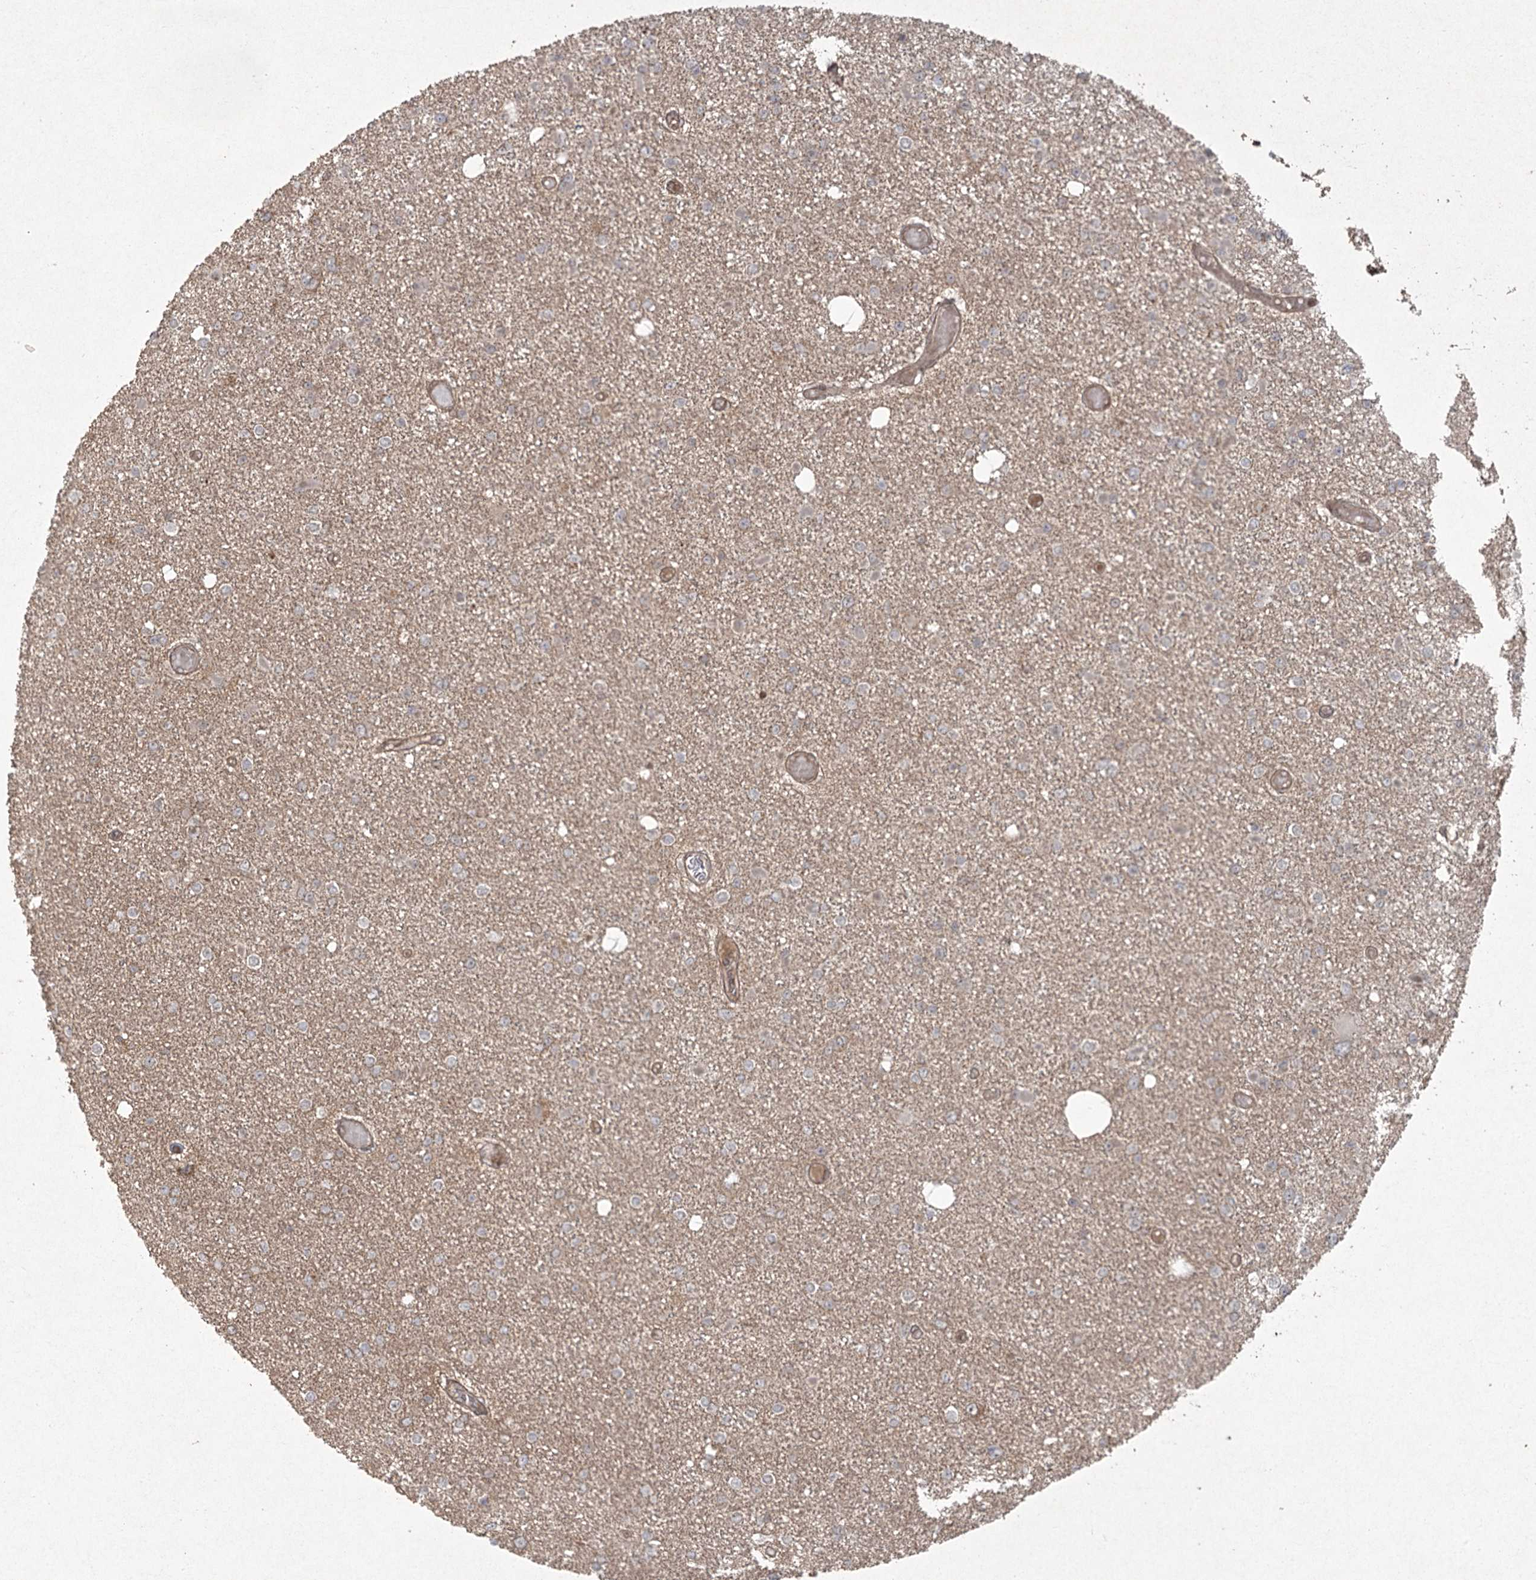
{"staining": {"intensity": "negative", "quantity": "none", "location": "none"}, "tissue": "glioma", "cell_type": "Tumor cells", "image_type": "cancer", "snomed": [{"axis": "morphology", "description": "Glioma, malignant, Low grade"}, {"axis": "topography", "description": "Brain"}], "caption": "Glioma stained for a protein using immunohistochemistry displays no expression tumor cells.", "gene": "CPLANE1", "patient": {"sex": "female", "age": 22}}